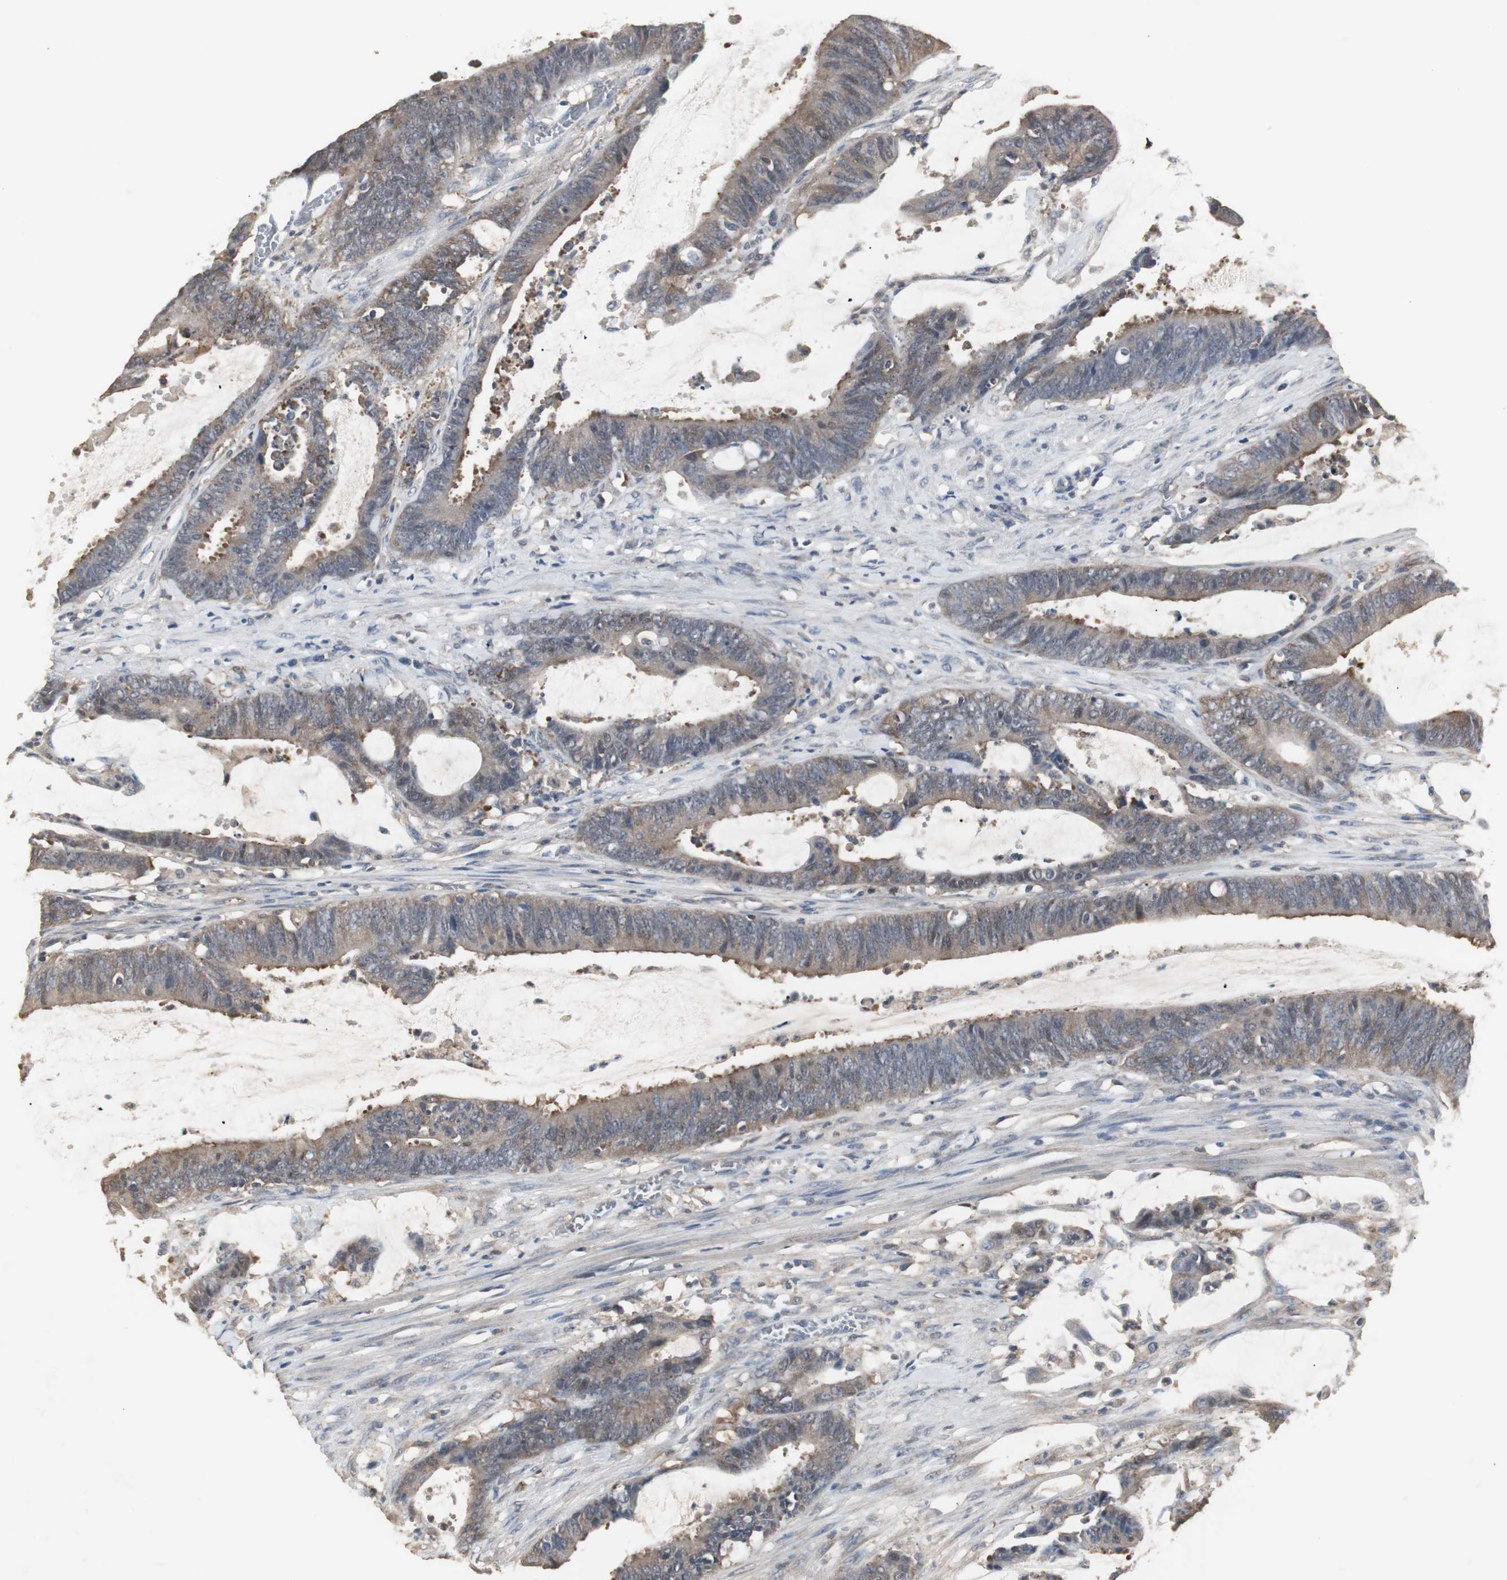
{"staining": {"intensity": "moderate", "quantity": "25%-75%", "location": "cytoplasmic/membranous"}, "tissue": "colorectal cancer", "cell_type": "Tumor cells", "image_type": "cancer", "snomed": [{"axis": "morphology", "description": "Adenocarcinoma, NOS"}, {"axis": "topography", "description": "Rectum"}], "caption": "Colorectal cancer was stained to show a protein in brown. There is medium levels of moderate cytoplasmic/membranous staining in approximately 25%-75% of tumor cells.", "gene": "HPRT1", "patient": {"sex": "female", "age": 66}}